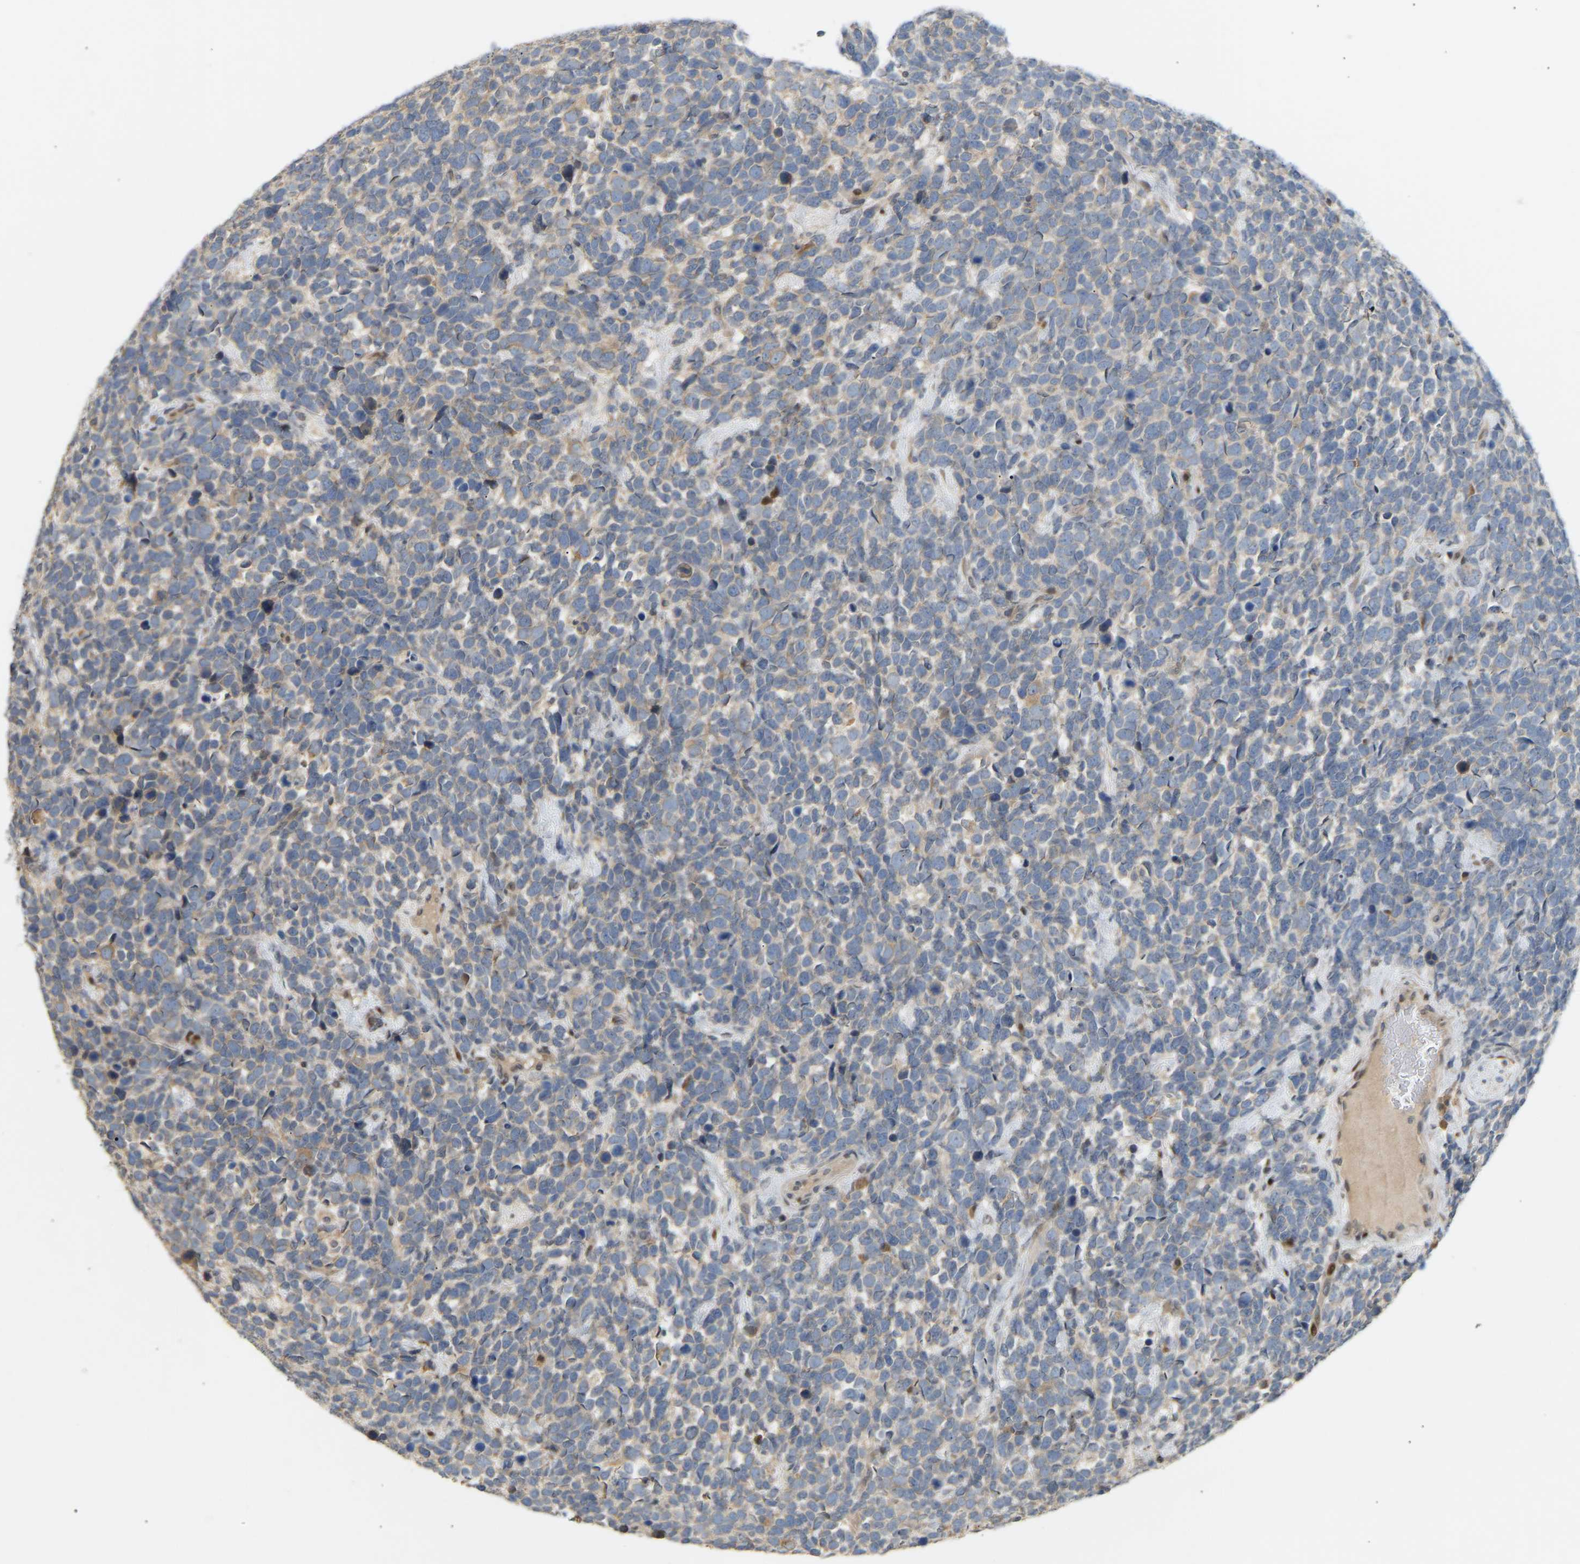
{"staining": {"intensity": "negative", "quantity": "none", "location": "none"}, "tissue": "urothelial cancer", "cell_type": "Tumor cells", "image_type": "cancer", "snomed": [{"axis": "morphology", "description": "Urothelial carcinoma, High grade"}, {"axis": "topography", "description": "Urinary bladder"}], "caption": "DAB immunohistochemical staining of human urothelial carcinoma (high-grade) exhibits no significant staining in tumor cells.", "gene": "PTPN4", "patient": {"sex": "female", "age": 82}}